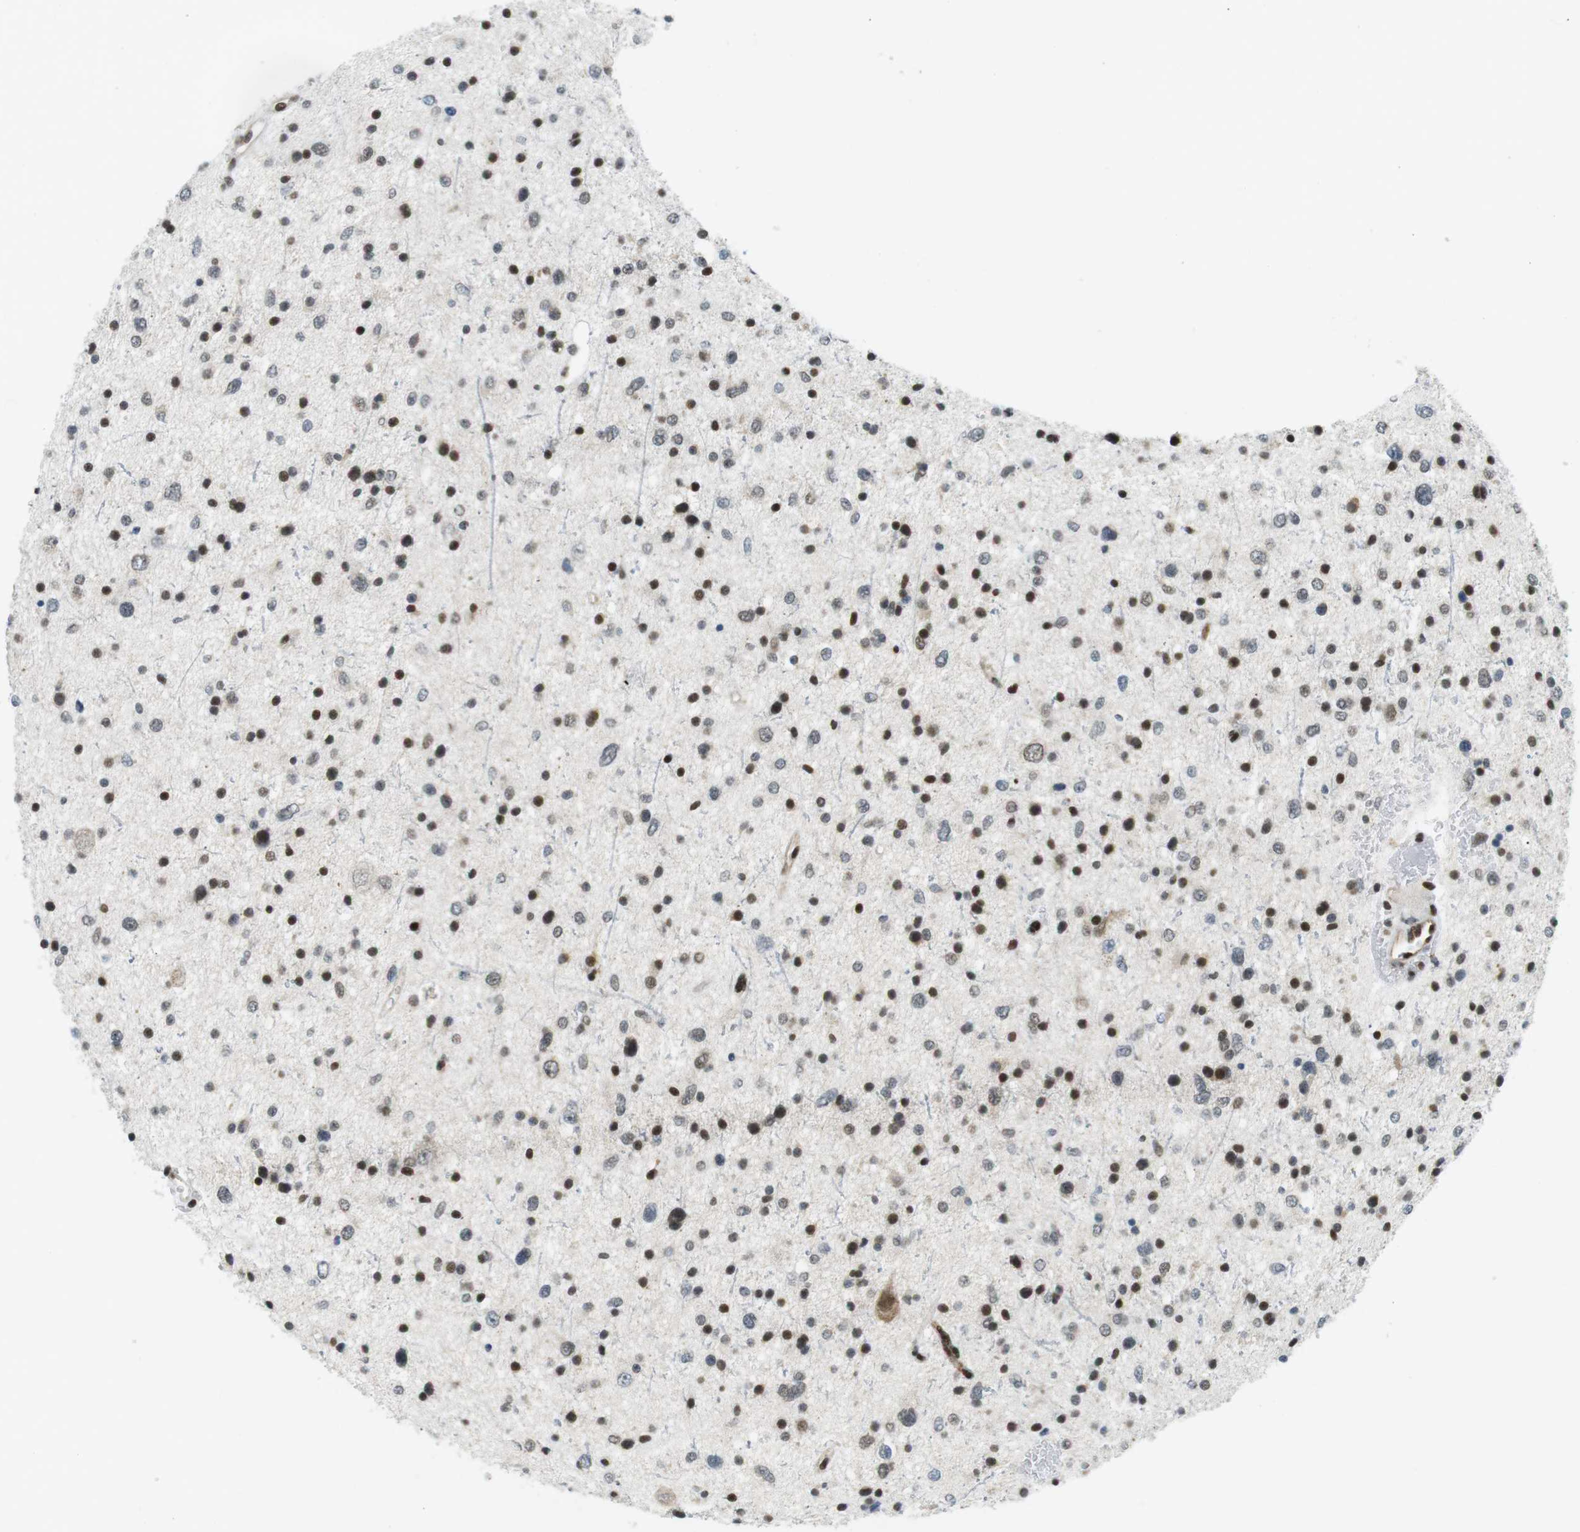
{"staining": {"intensity": "strong", "quantity": "25%-75%", "location": "nuclear"}, "tissue": "glioma", "cell_type": "Tumor cells", "image_type": "cancer", "snomed": [{"axis": "morphology", "description": "Glioma, malignant, Low grade"}, {"axis": "topography", "description": "Brain"}], "caption": "A brown stain labels strong nuclear expression of a protein in low-grade glioma (malignant) tumor cells.", "gene": "CDC27", "patient": {"sex": "female", "age": 37}}